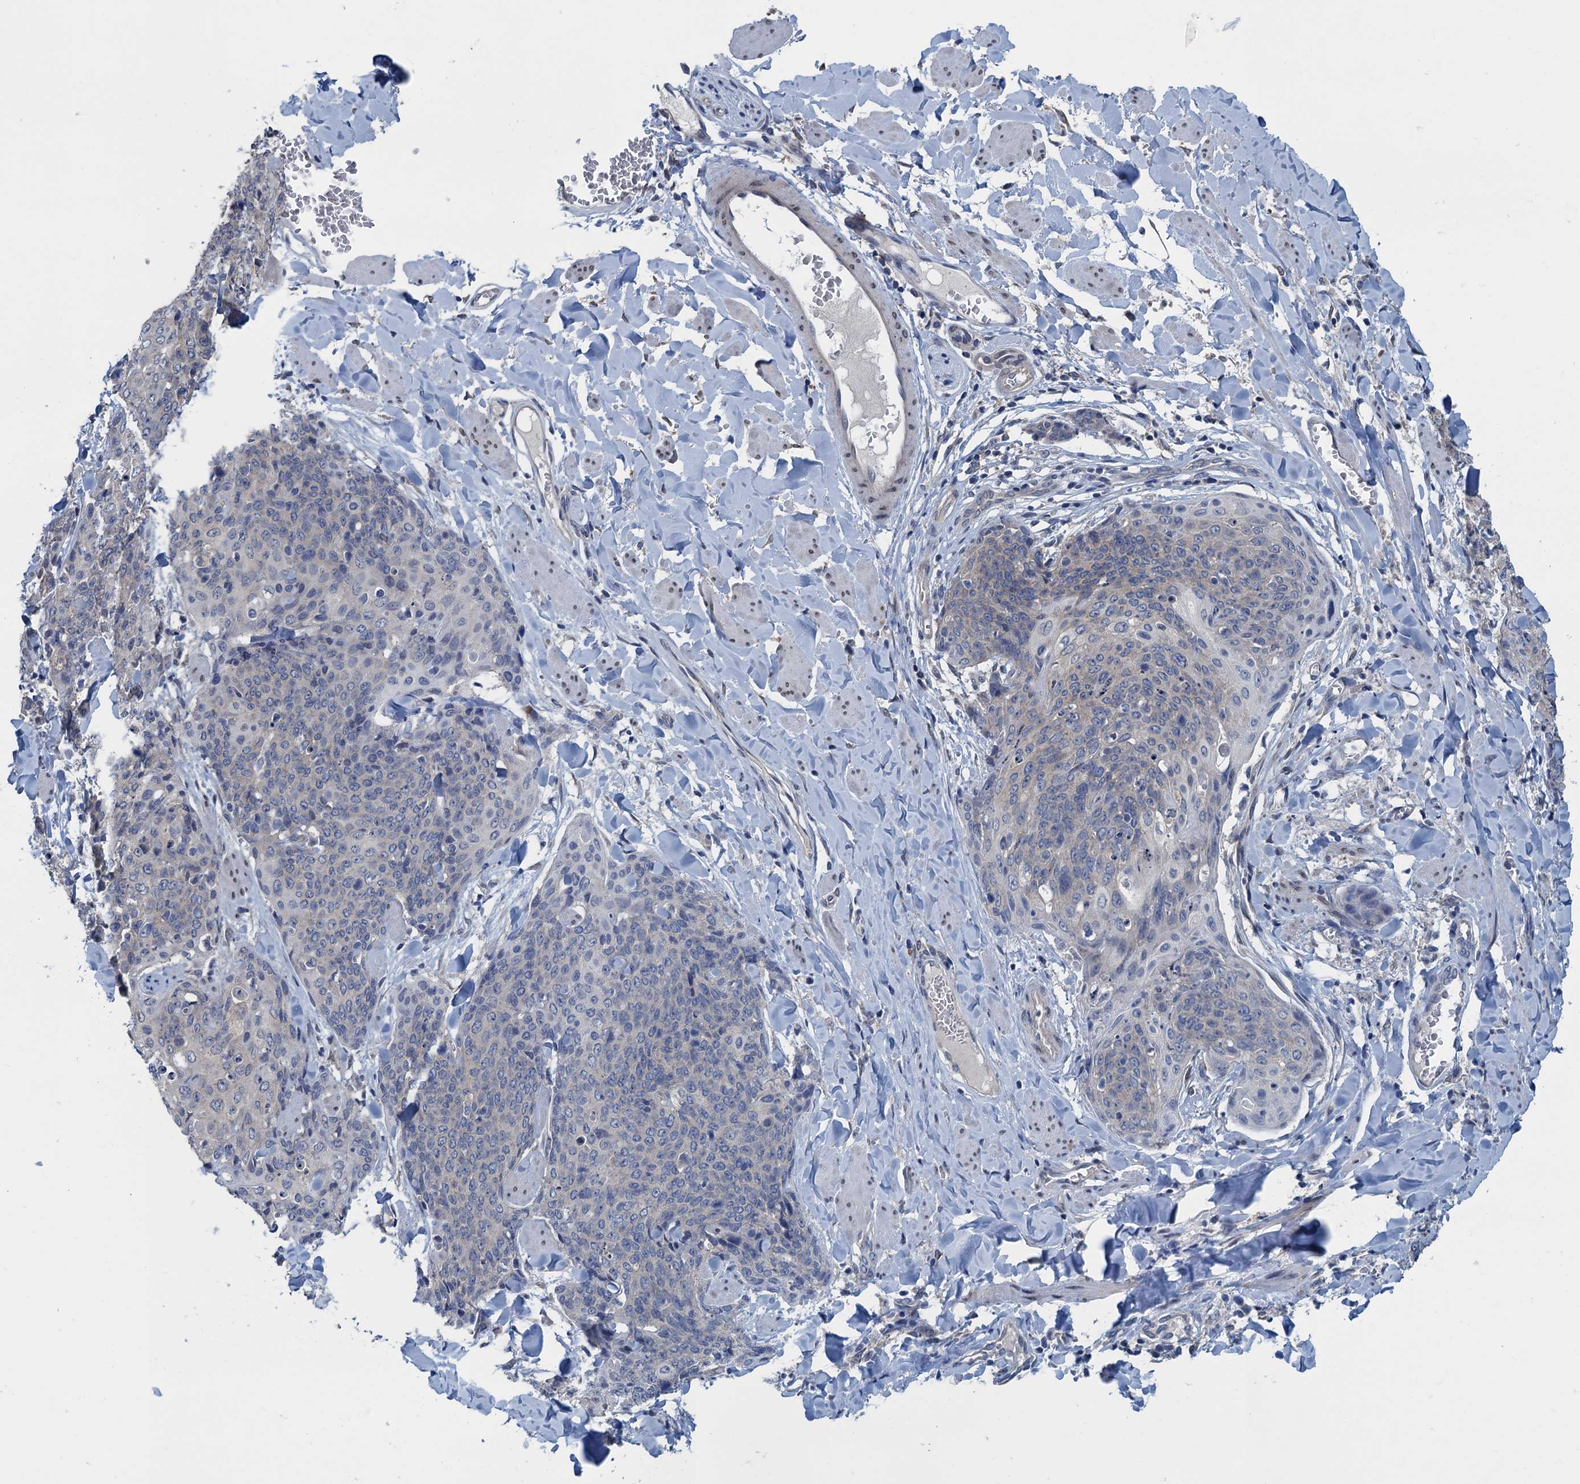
{"staining": {"intensity": "negative", "quantity": "none", "location": "none"}, "tissue": "skin cancer", "cell_type": "Tumor cells", "image_type": "cancer", "snomed": [{"axis": "morphology", "description": "Squamous cell carcinoma, NOS"}, {"axis": "topography", "description": "Skin"}, {"axis": "topography", "description": "Vulva"}], "caption": "Skin cancer (squamous cell carcinoma) was stained to show a protein in brown. There is no significant positivity in tumor cells.", "gene": "CTU2", "patient": {"sex": "female", "age": 85}}